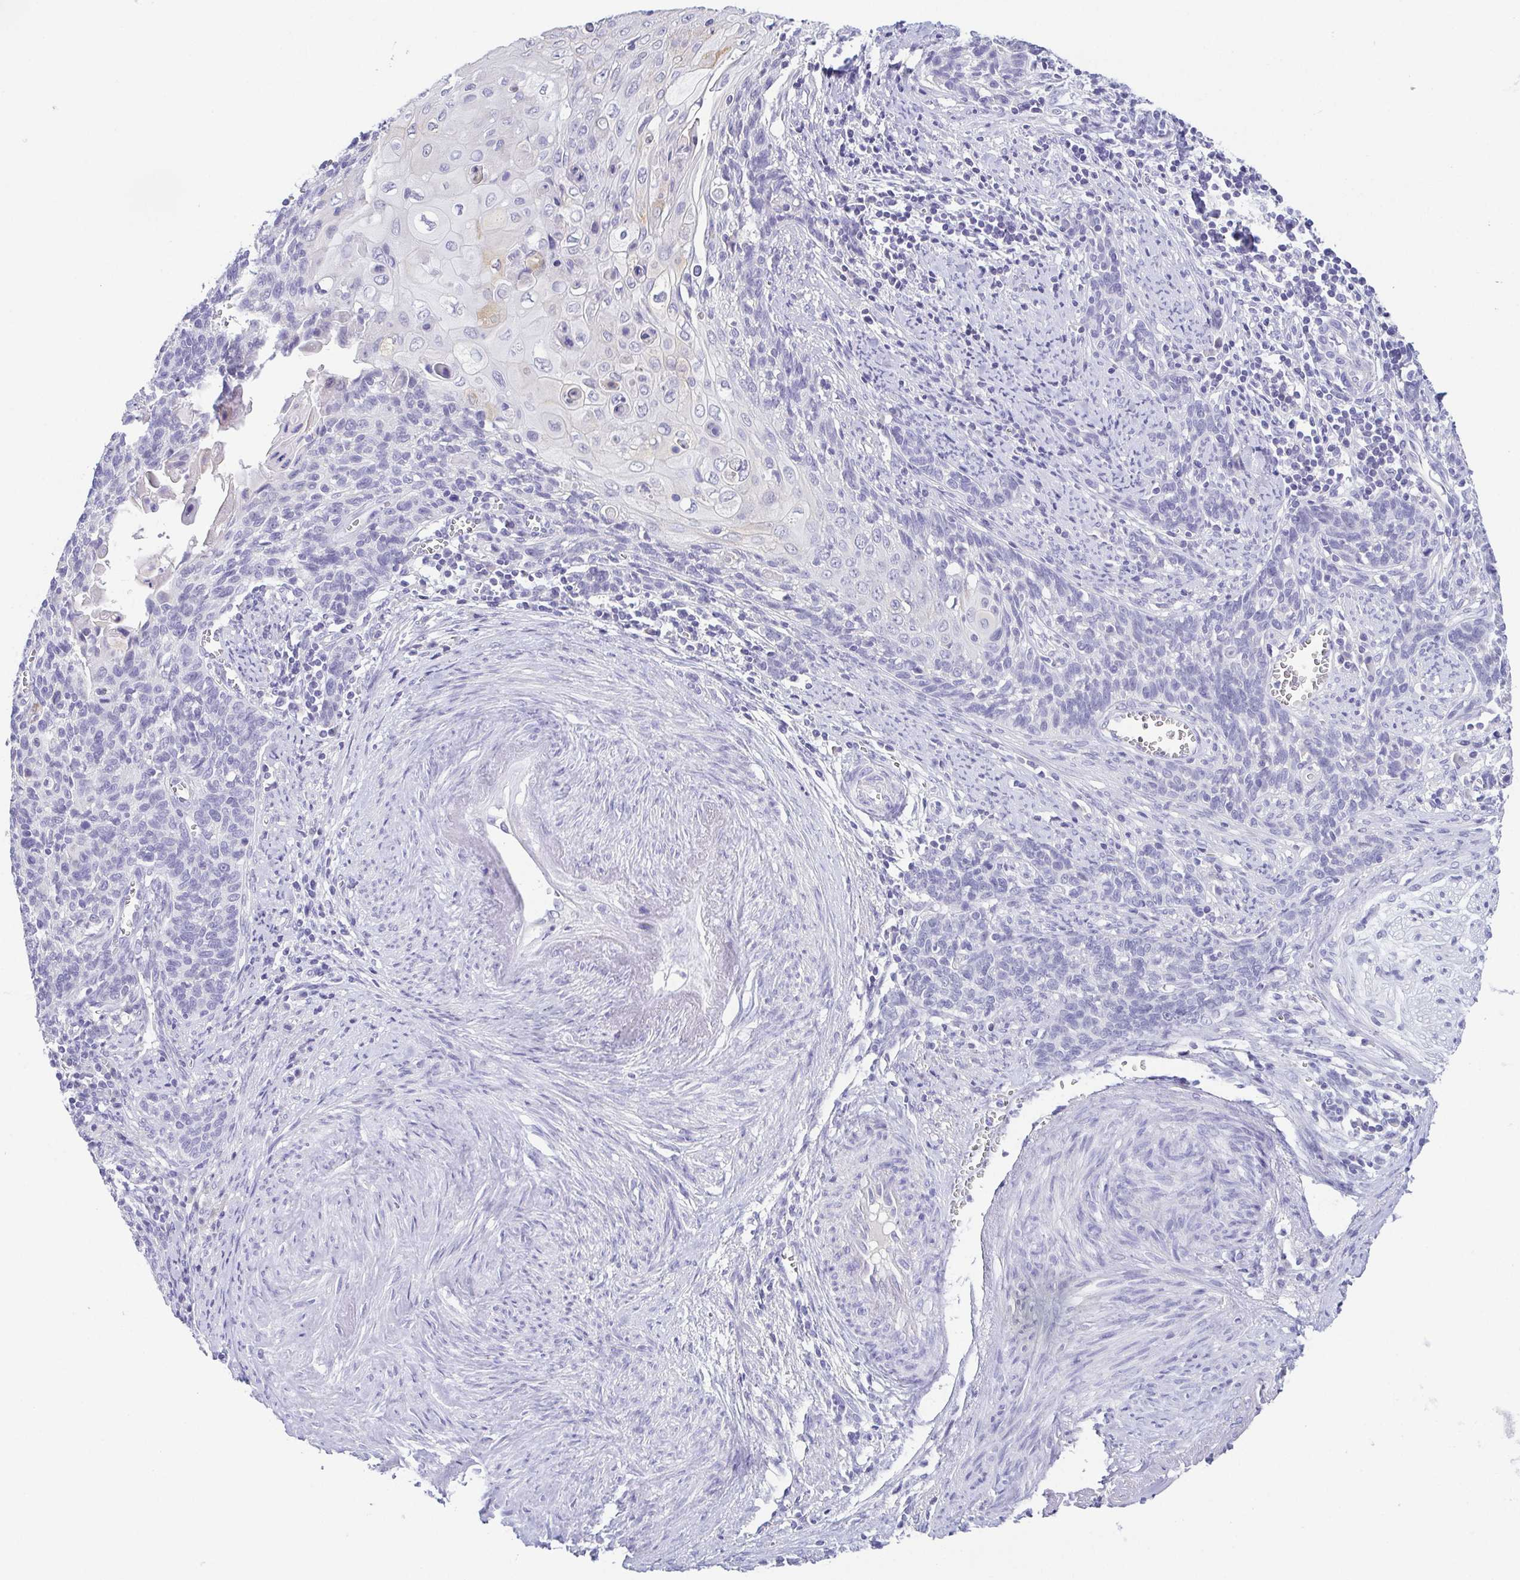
{"staining": {"intensity": "negative", "quantity": "none", "location": "none"}, "tissue": "cervical cancer", "cell_type": "Tumor cells", "image_type": "cancer", "snomed": [{"axis": "morphology", "description": "Squamous cell carcinoma, NOS"}, {"axis": "topography", "description": "Cervix"}], "caption": "A high-resolution histopathology image shows IHC staining of cervical squamous cell carcinoma, which exhibits no significant expression in tumor cells.", "gene": "HAPLN2", "patient": {"sex": "female", "age": 39}}